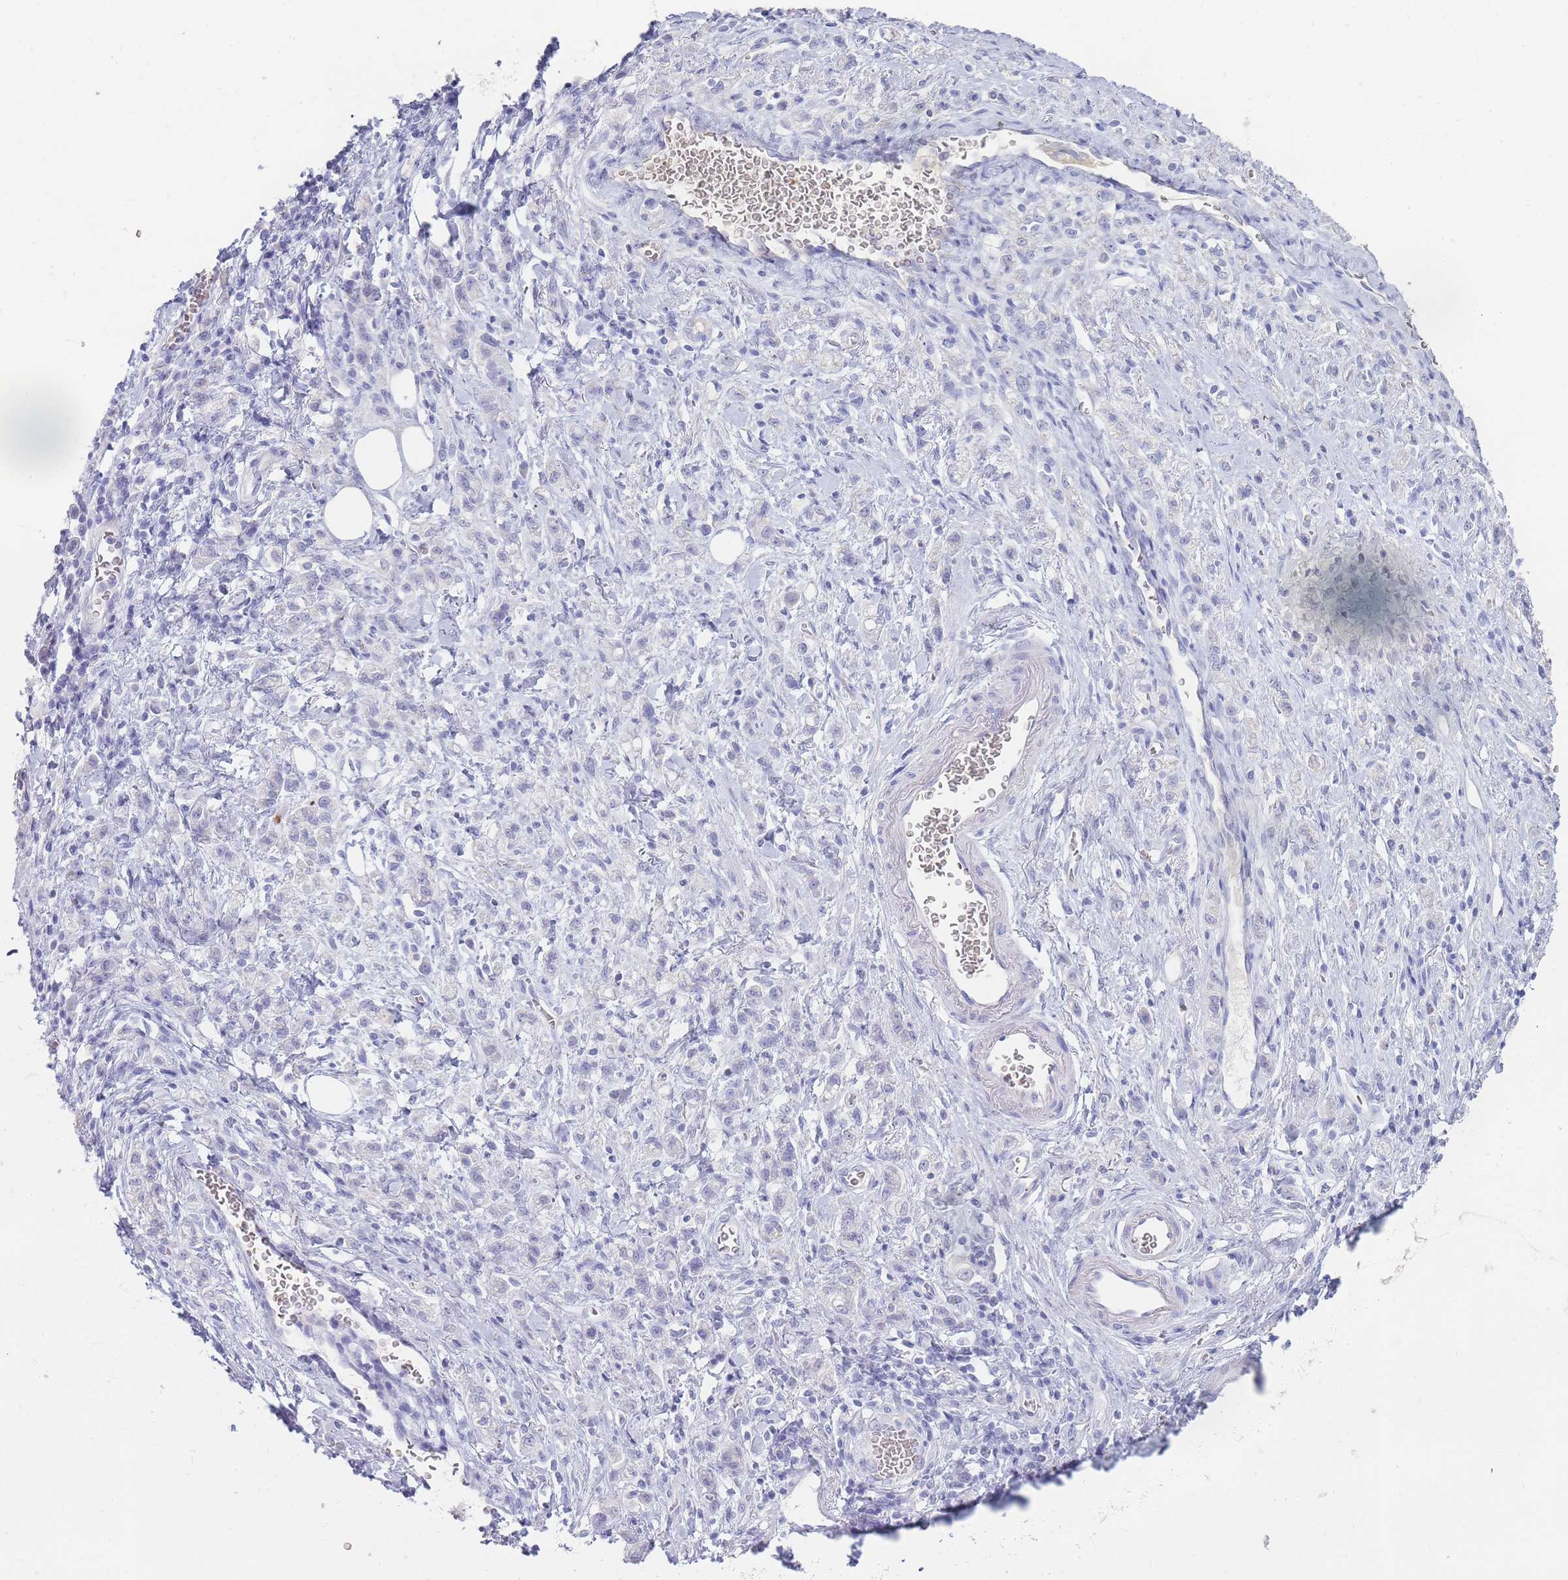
{"staining": {"intensity": "negative", "quantity": "none", "location": "none"}, "tissue": "stomach cancer", "cell_type": "Tumor cells", "image_type": "cancer", "snomed": [{"axis": "morphology", "description": "Adenocarcinoma, NOS"}, {"axis": "topography", "description": "Stomach"}], "caption": "High power microscopy micrograph of an immunohistochemistry (IHC) photomicrograph of stomach cancer (adenocarcinoma), revealing no significant positivity in tumor cells.", "gene": "HBG2", "patient": {"sex": "male", "age": 77}}